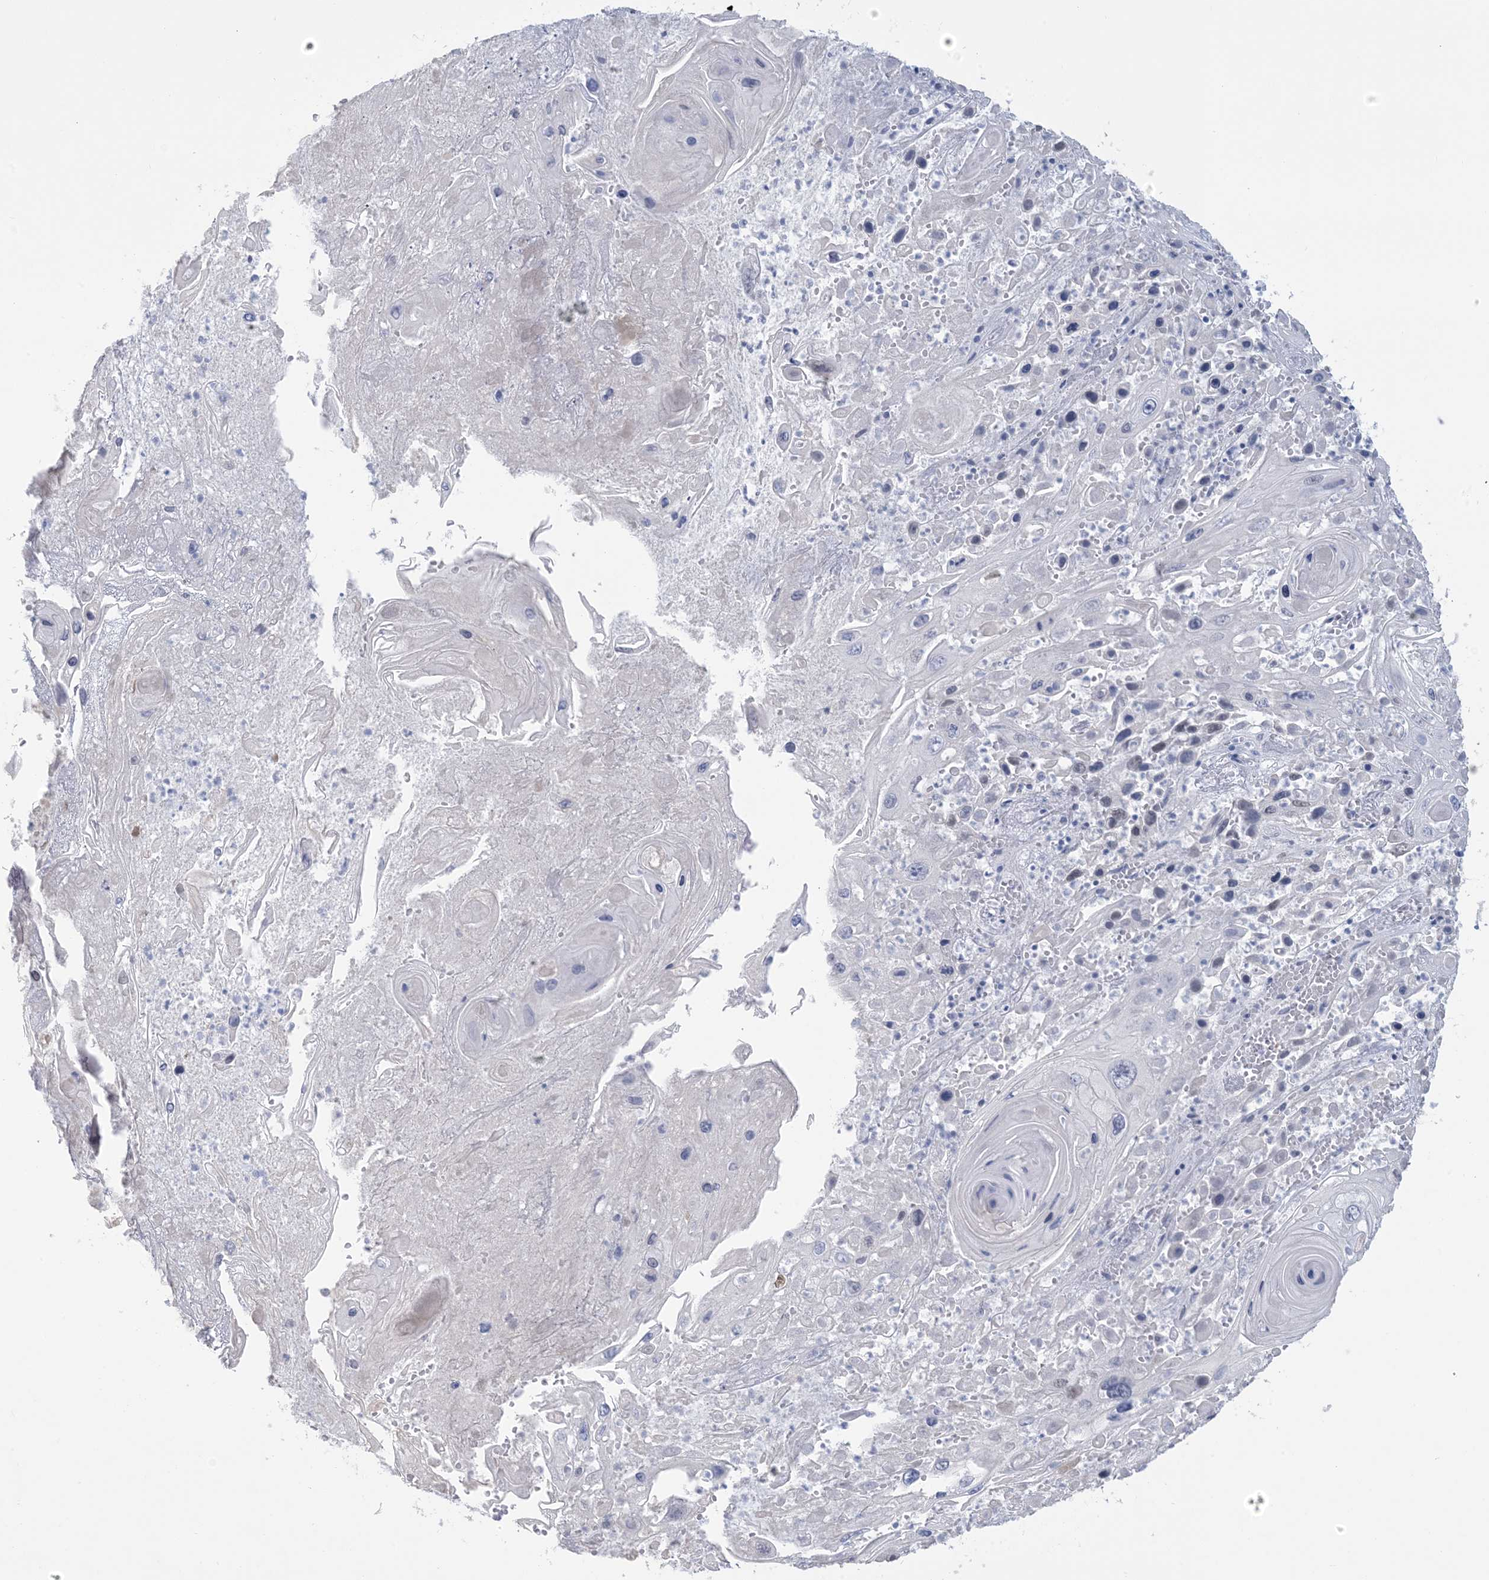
{"staining": {"intensity": "negative", "quantity": "none", "location": "none"}, "tissue": "skin cancer", "cell_type": "Tumor cells", "image_type": "cancer", "snomed": [{"axis": "morphology", "description": "Squamous cell carcinoma, NOS"}, {"axis": "topography", "description": "Skin"}], "caption": "Immunohistochemical staining of skin cancer shows no significant positivity in tumor cells. (Brightfield microscopy of DAB (3,3'-diaminobenzidine) IHC at high magnification).", "gene": "HOMEZ", "patient": {"sex": "male", "age": 55}}